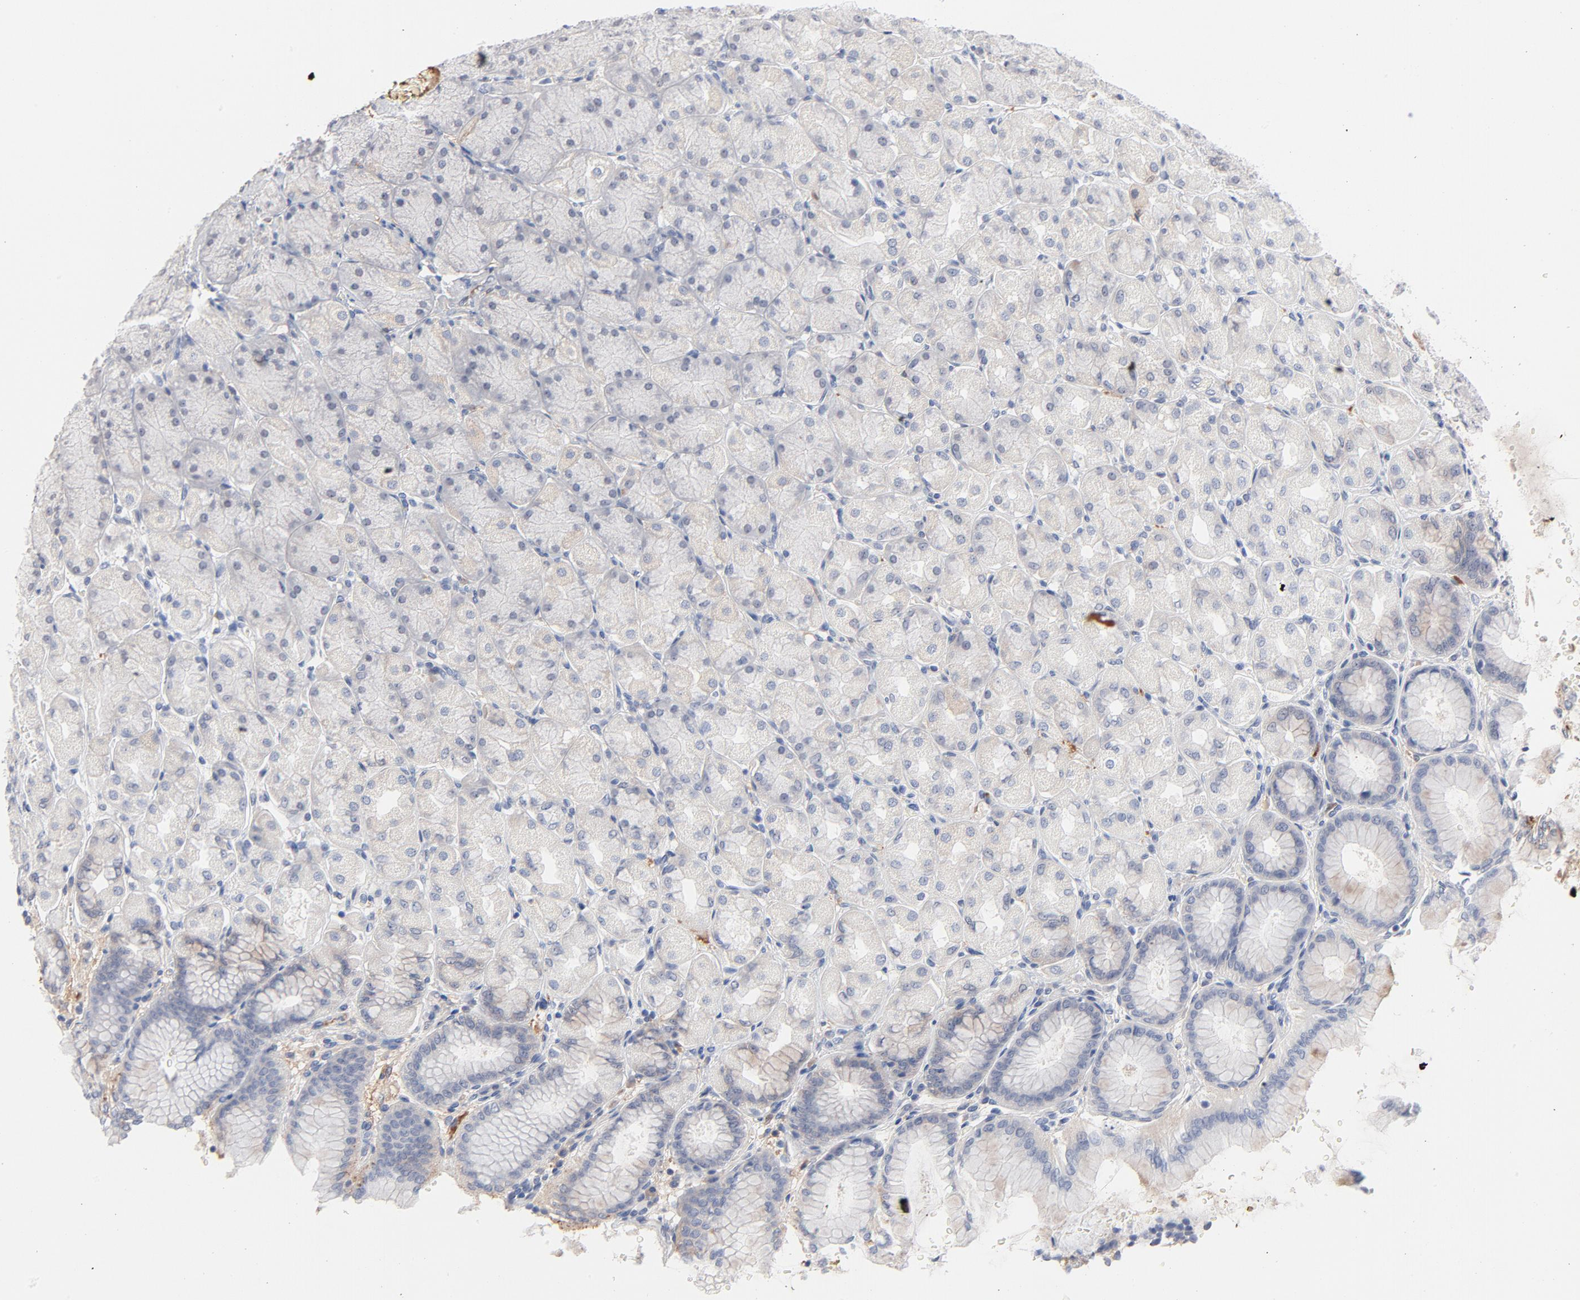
{"staining": {"intensity": "moderate", "quantity": "<25%", "location": "cytoplasmic/membranous"}, "tissue": "stomach", "cell_type": "Glandular cells", "image_type": "normal", "snomed": [{"axis": "morphology", "description": "Normal tissue, NOS"}, {"axis": "topography", "description": "Stomach, upper"}], "caption": "The histopathology image demonstrates staining of normal stomach, revealing moderate cytoplasmic/membranous protein staining (brown color) within glandular cells. Using DAB (brown) and hematoxylin (blue) stains, captured at high magnification using brightfield microscopy.", "gene": "SERPINA4", "patient": {"sex": "female", "age": 56}}